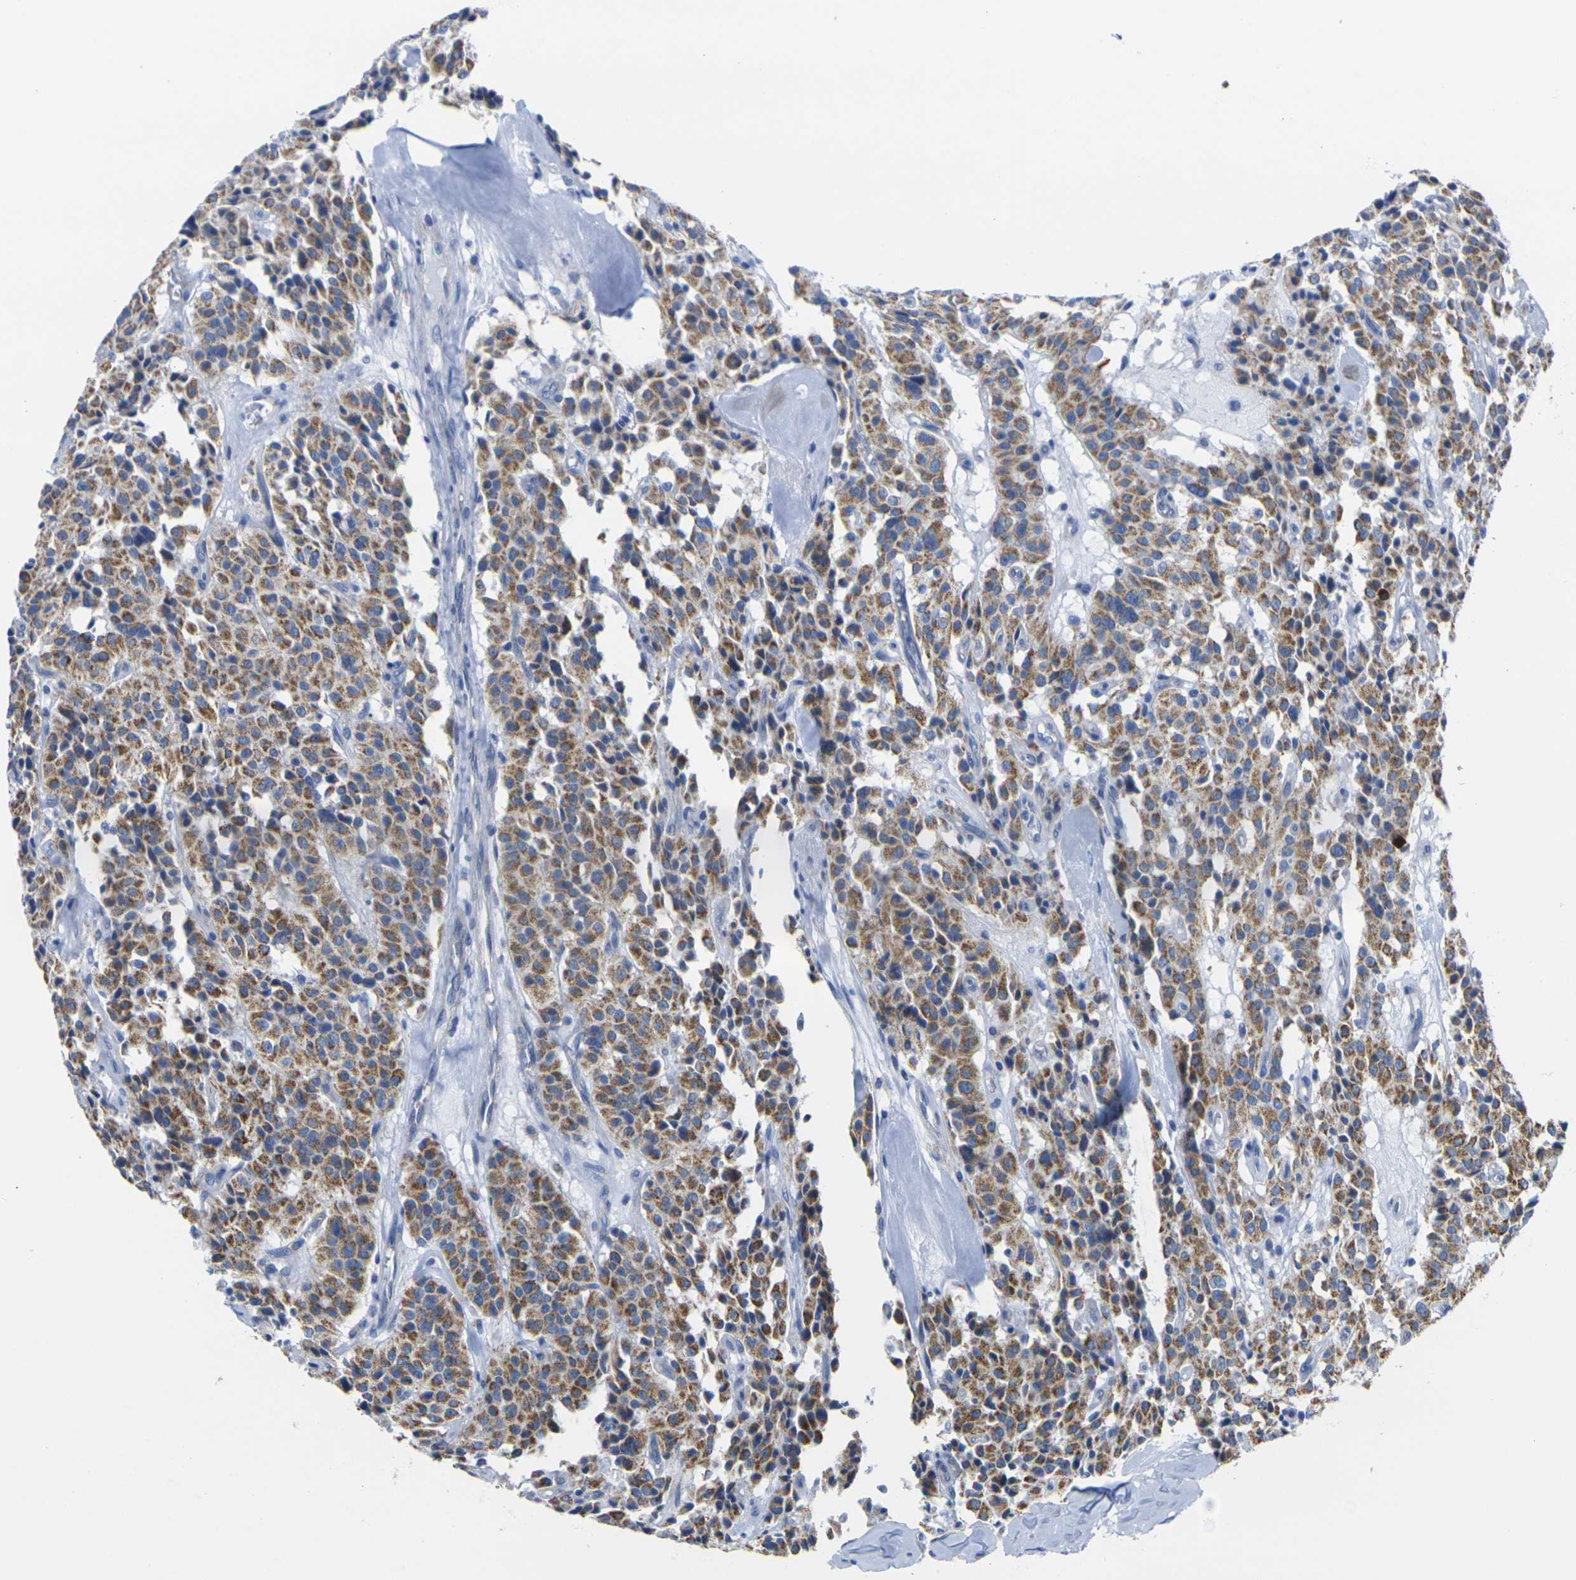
{"staining": {"intensity": "moderate", "quantity": ">75%", "location": "cytoplasmic/membranous"}, "tissue": "carcinoid", "cell_type": "Tumor cells", "image_type": "cancer", "snomed": [{"axis": "morphology", "description": "Carcinoid, malignant, NOS"}, {"axis": "topography", "description": "Lung"}], "caption": "A brown stain highlights moderate cytoplasmic/membranous staining of a protein in human carcinoid tumor cells. The protein is stained brown, and the nuclei are stained in blue (DAB (3,3'-diaminobenzidine) IHC with brightfield microscopy, high magnification).", "gene": "TMEM204", "patient": {"sex": "male", "age": 30}}